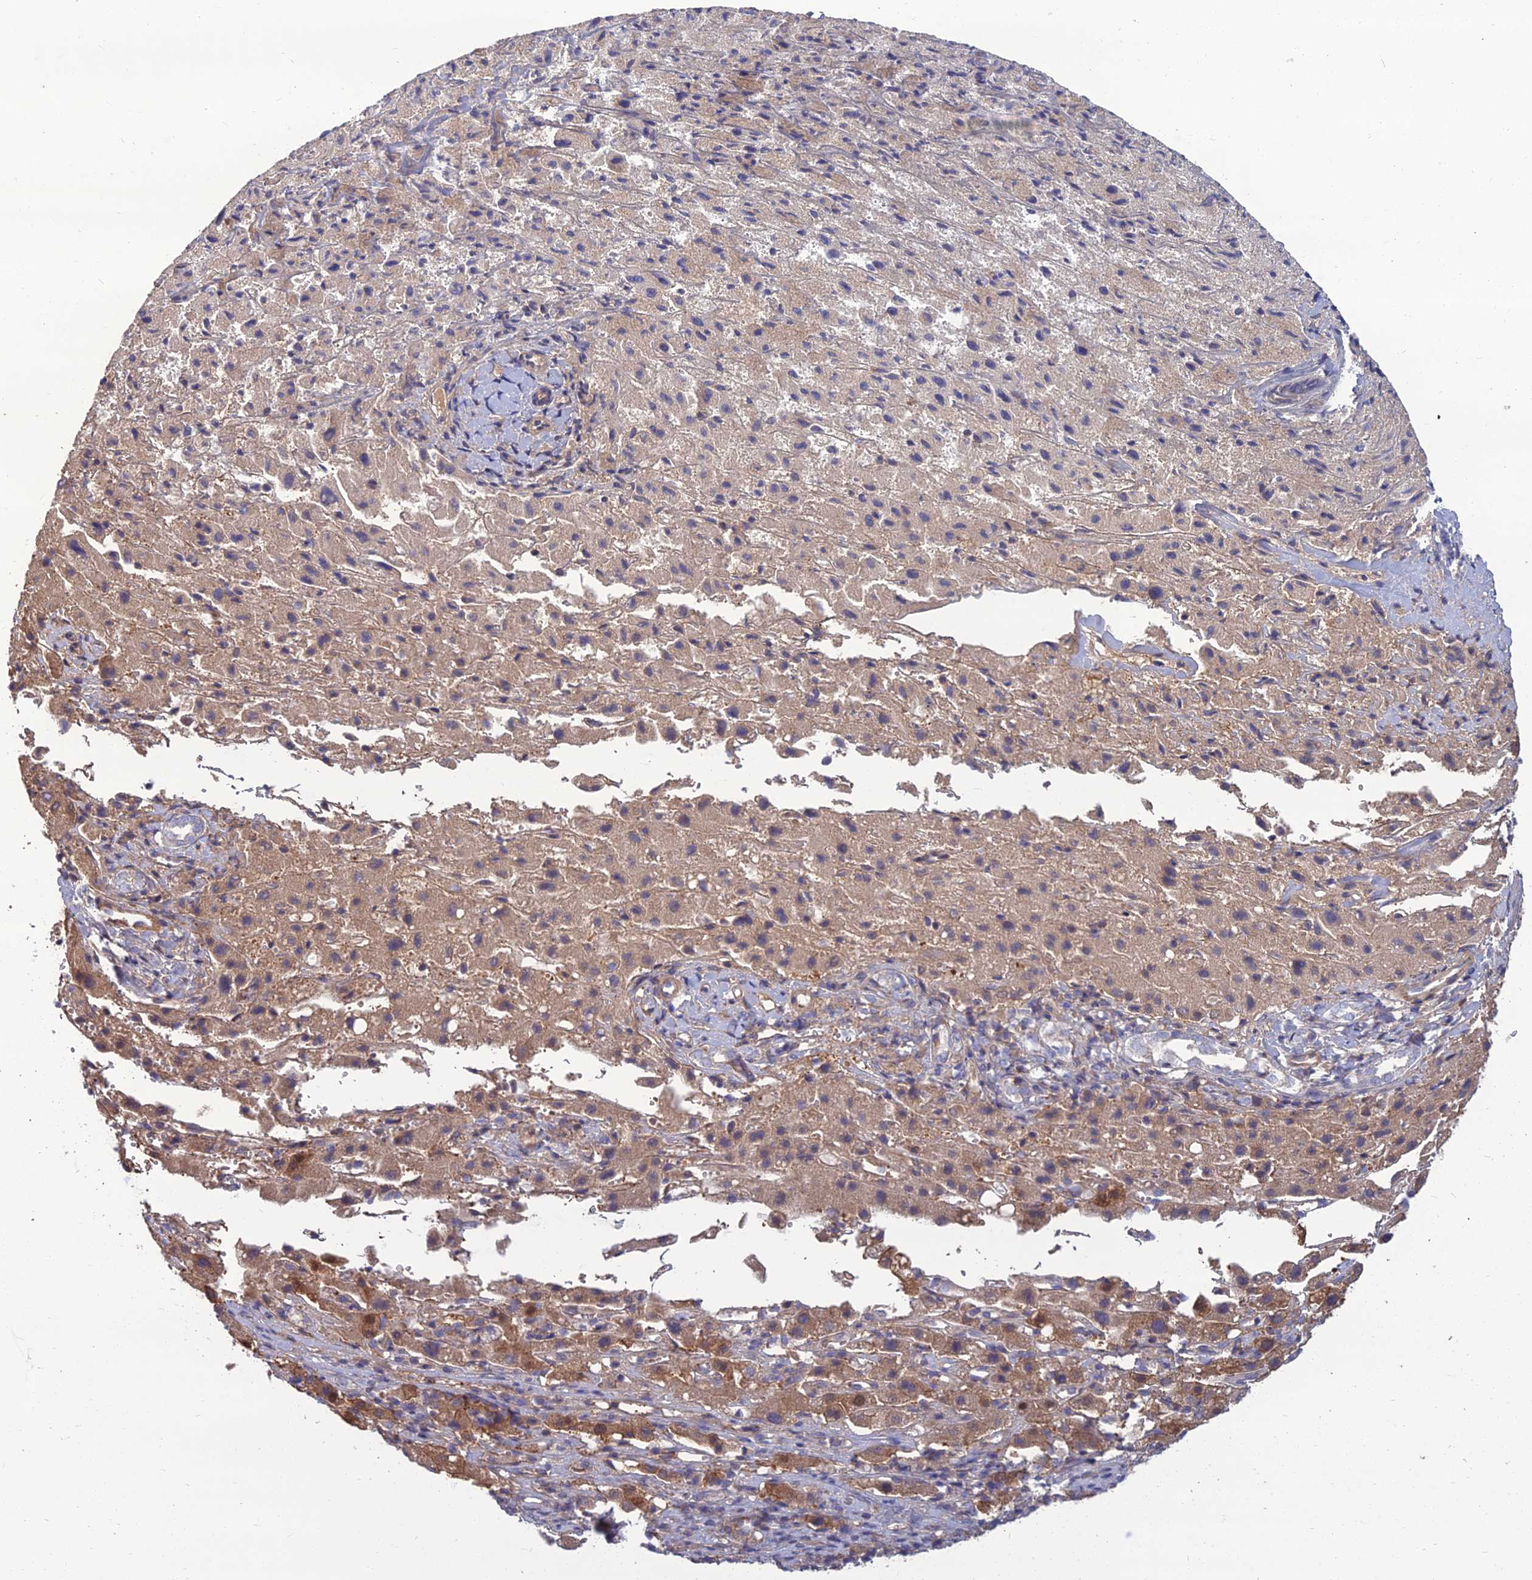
{"staining": {"intensity": "moderate", "quantity": ">75%", "location": "cytoplasmic/membranous"}, "tissue": "liver cancer", "cell_type": "Tumor cells", "image_type": "cancer", "snomed": [{"axis": "morphology", "description": "Carcinoma, Hepatocellular, NOS"}, {"axis": "topography", "description": "Liver"}], "caption": "This is a histology image of immunohistochemistry staining of liver cancer (hepatocellular carcinoma), which shows moderate positivity in the cytoplasmic/membranous of tumor cells.", "gene": "OPA3", "patient": {"sex": "female", "age": 58}}